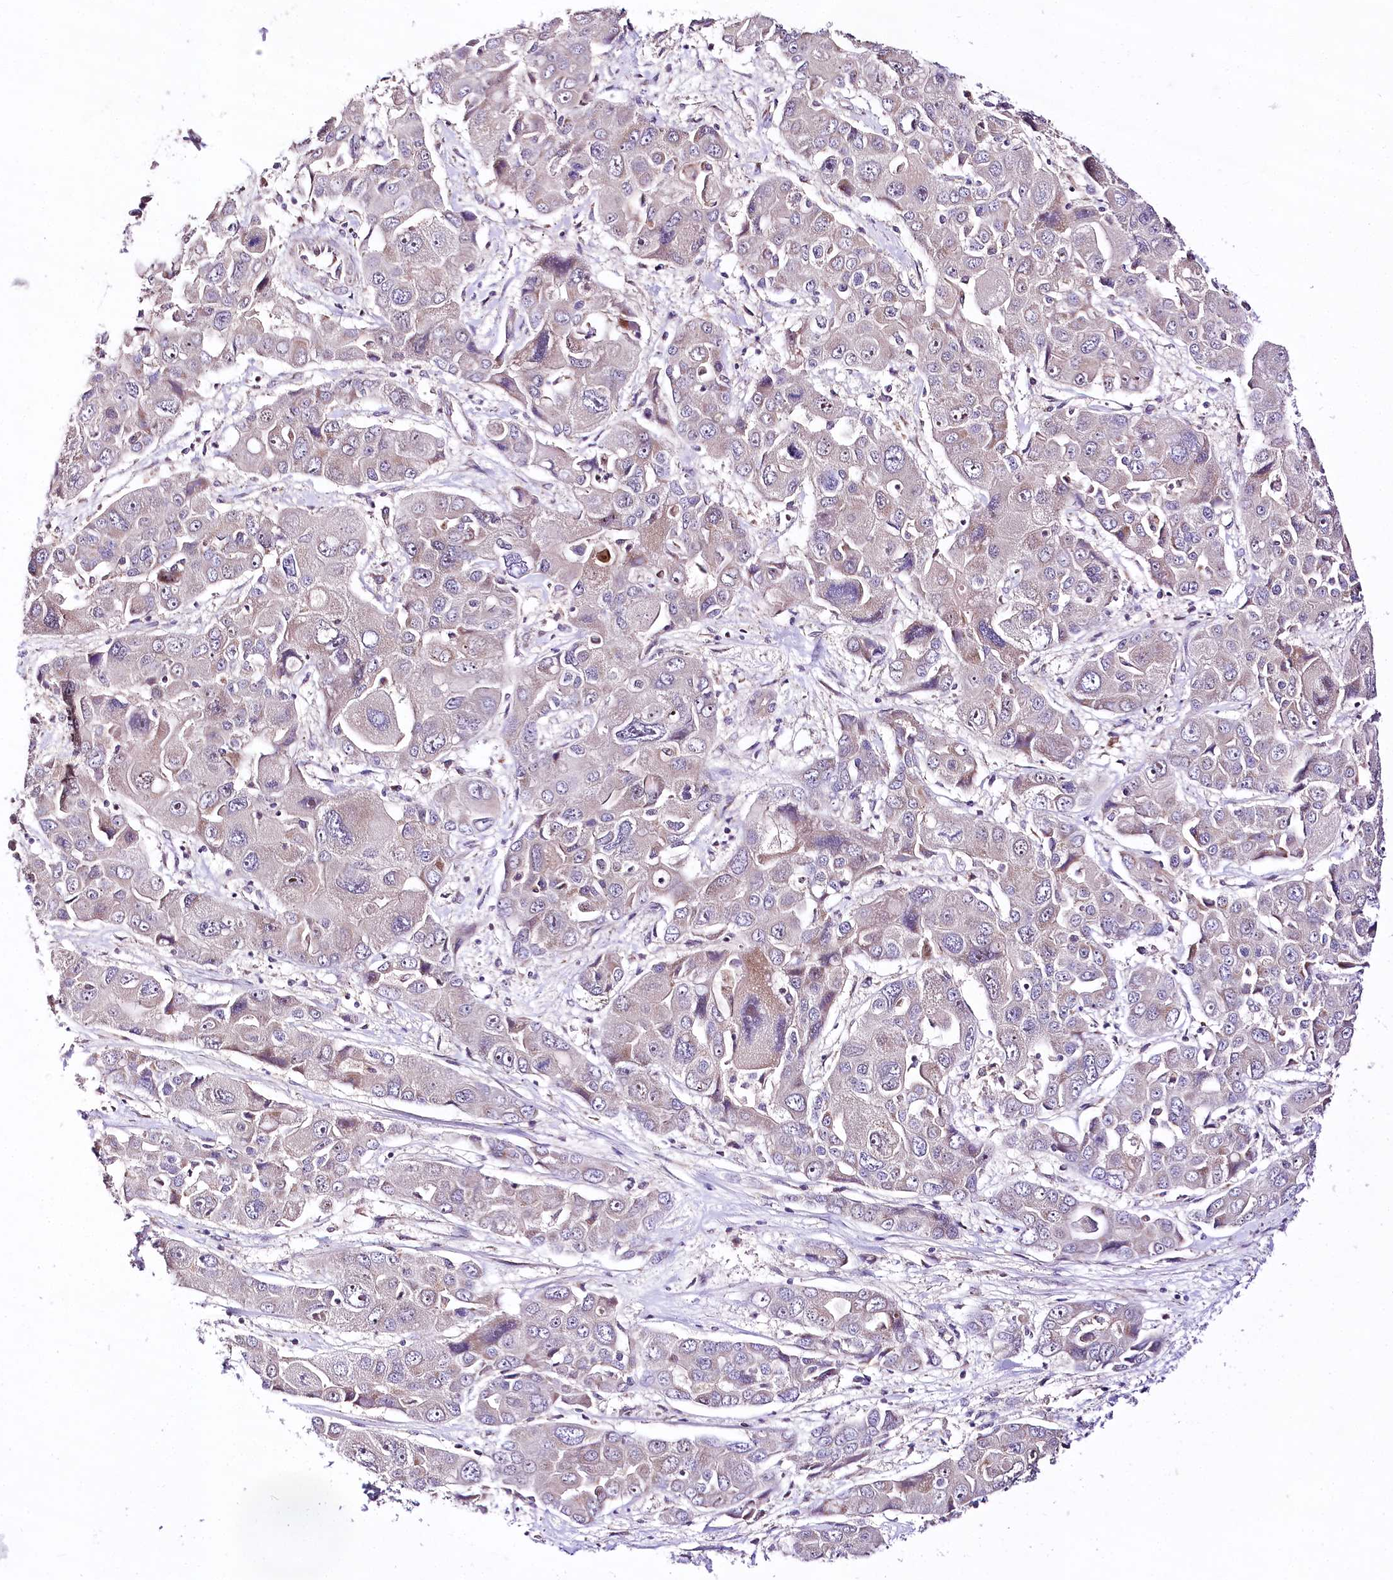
{"staining": {"intensity": "weak", "quantity": "<25%", "location": "cytoplasmic/membranous"}, "tissue": "liver cancer", "cell_type": "Tumor cells", "image_type": "cancer", "snomed": [{"axis": "morphology", "description": "Cholangiocarcinoma"}, {"axis": "topography", "description": "Liver"}], "caption": "Tumor cells are negative for brown protein staining in liver cancer. (DAB (3,3'-diaminobenzidine) immunohistochemistry with hematoxylin counter stain).", "gene": "ATE1", "patient": {"sex": "male", "age": 67}}